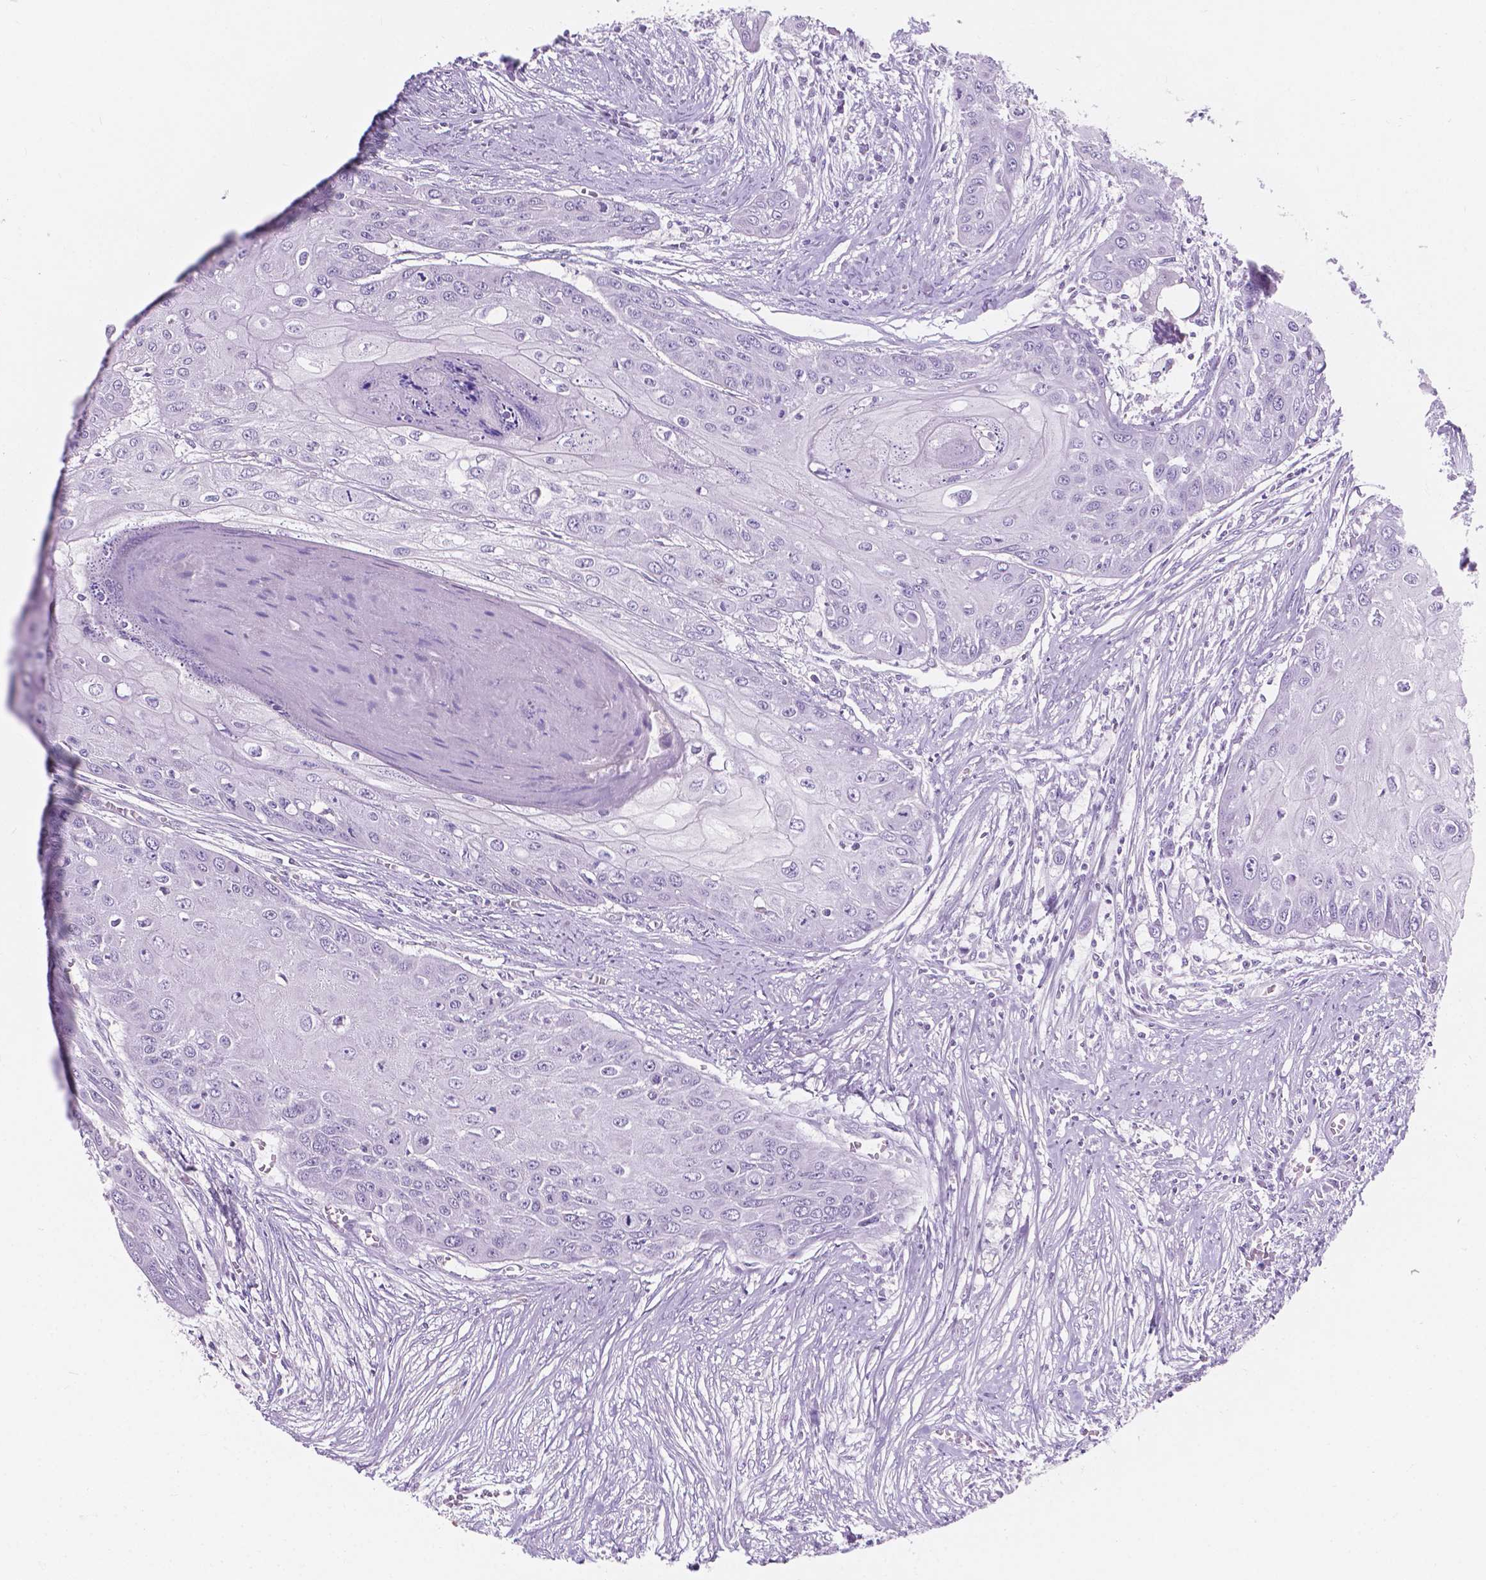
{"staining": {"intensity": "negative", "quantity": "none", "location": "none"}, "tissue": "head and neck cancer", "cell_type": "Tumor cells", "image_type": "cancer", "snomed": [{"axis": "morphology", "description": "Squamous cell carcinoma, NOS"}, {"axis": "topography", "description": "Oral tissue"}, {"axis": "topography", "description": "Head-Neck"}], "caption": "An immunohistochemistry micrograph of head and neck cancer is shown. There is no staining in tumor cells of head and neck cancer.", "gene": "IREB2", "patient": {"sex": "male", "age": 71}}